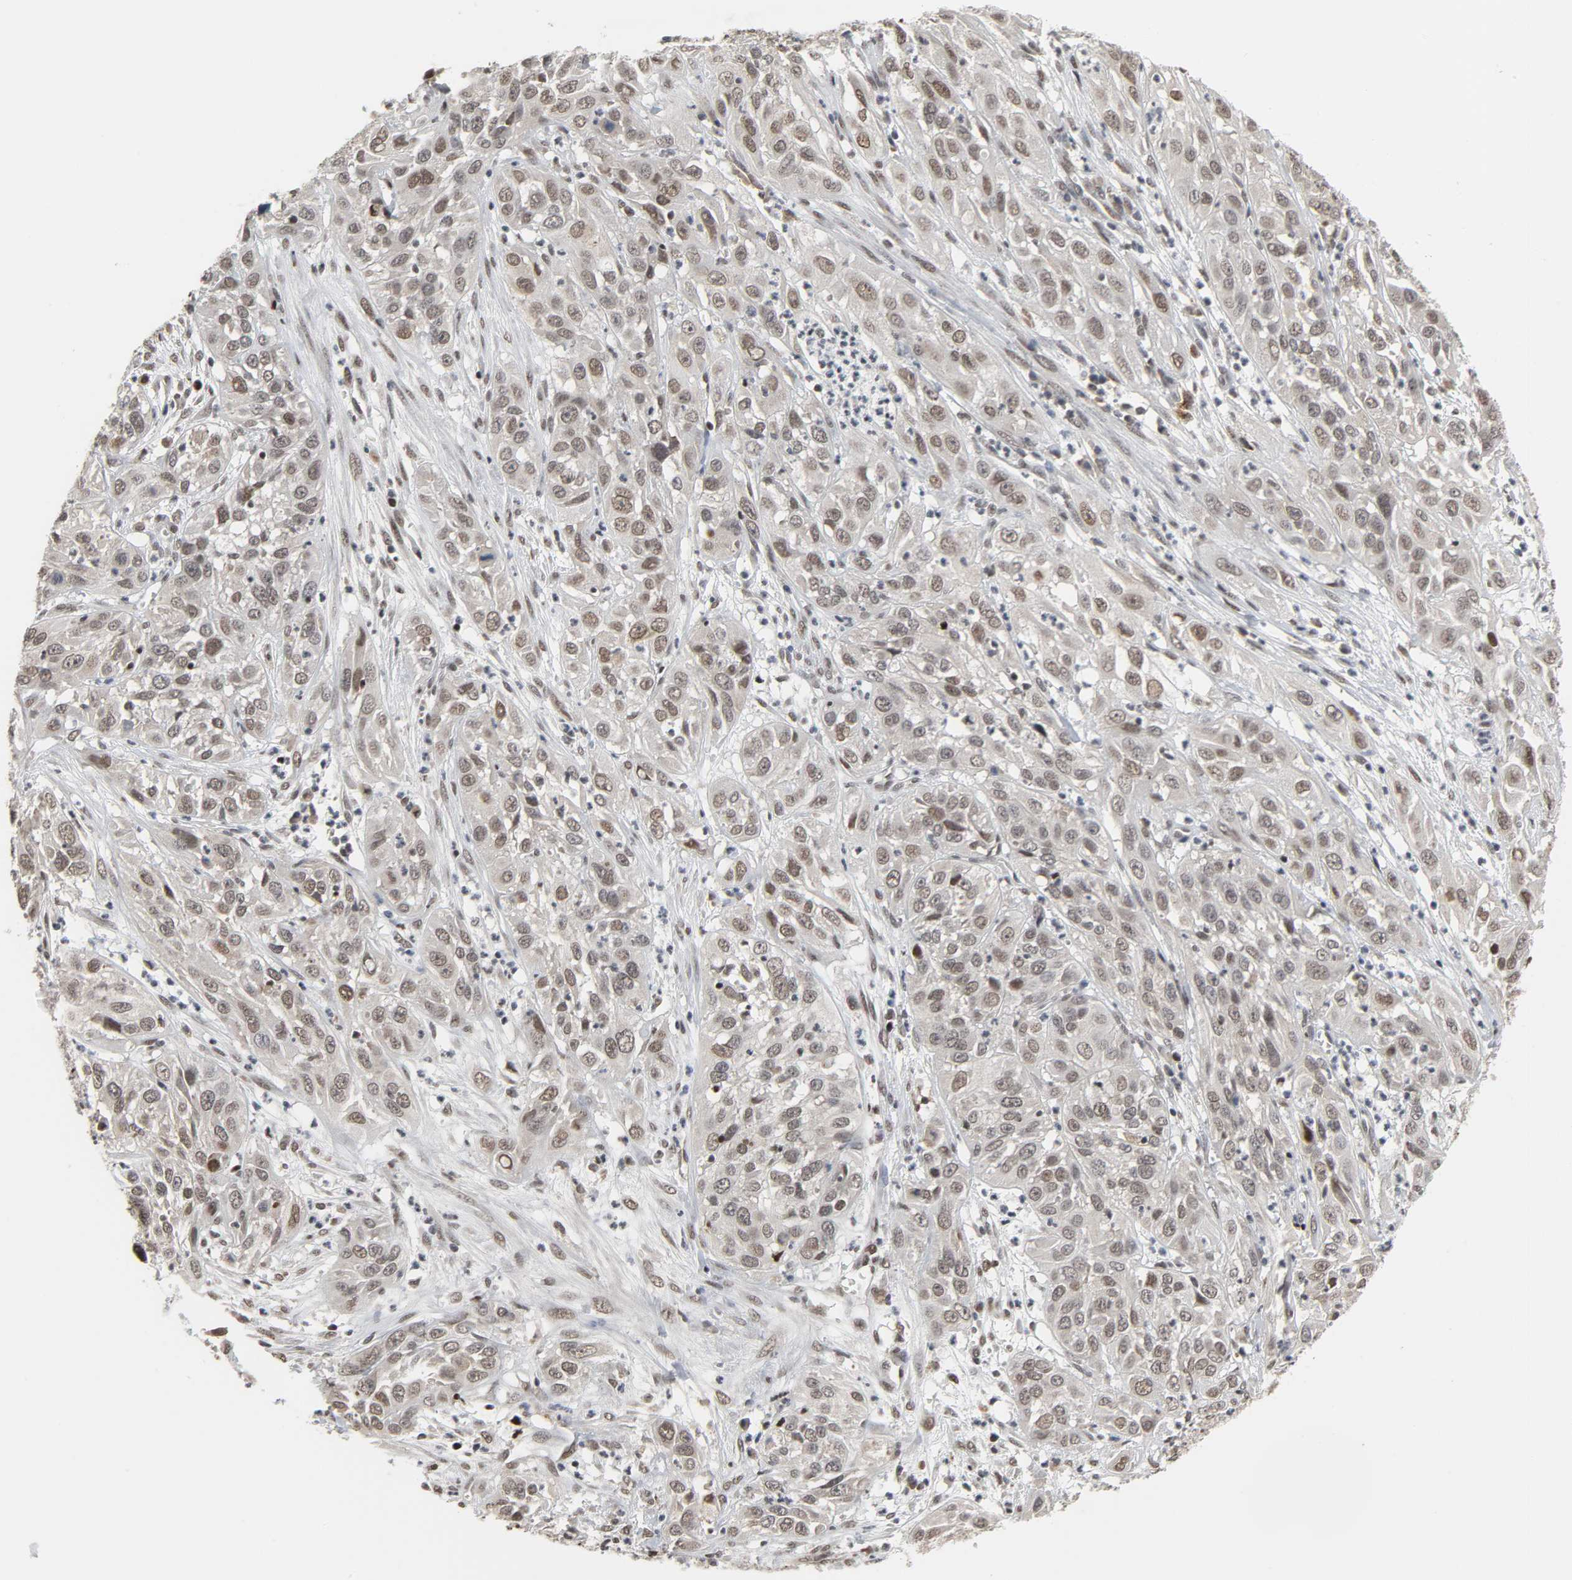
{"staining": {"intensity": "weak", "quantity": ">75%", "location": "nuclear"}, "tissue": "cervical cancer", "cell_type": "Tumor cells", "image_type": "cancer", "snomed": [{"axis": "morphology", "description": "Squamous cell carcinoma, NOS"}, {"axis": "topography", "description": "Cervix"}], "caption": "There is low levels of weak nuclear positivity in tumor cells of cervical cancer (squamous cell carcinoma), as demonstrated by immunohistochemical staining (brown color).", "gene": "DAZAP1", "patient": {"sex": "female", "age": 32}}